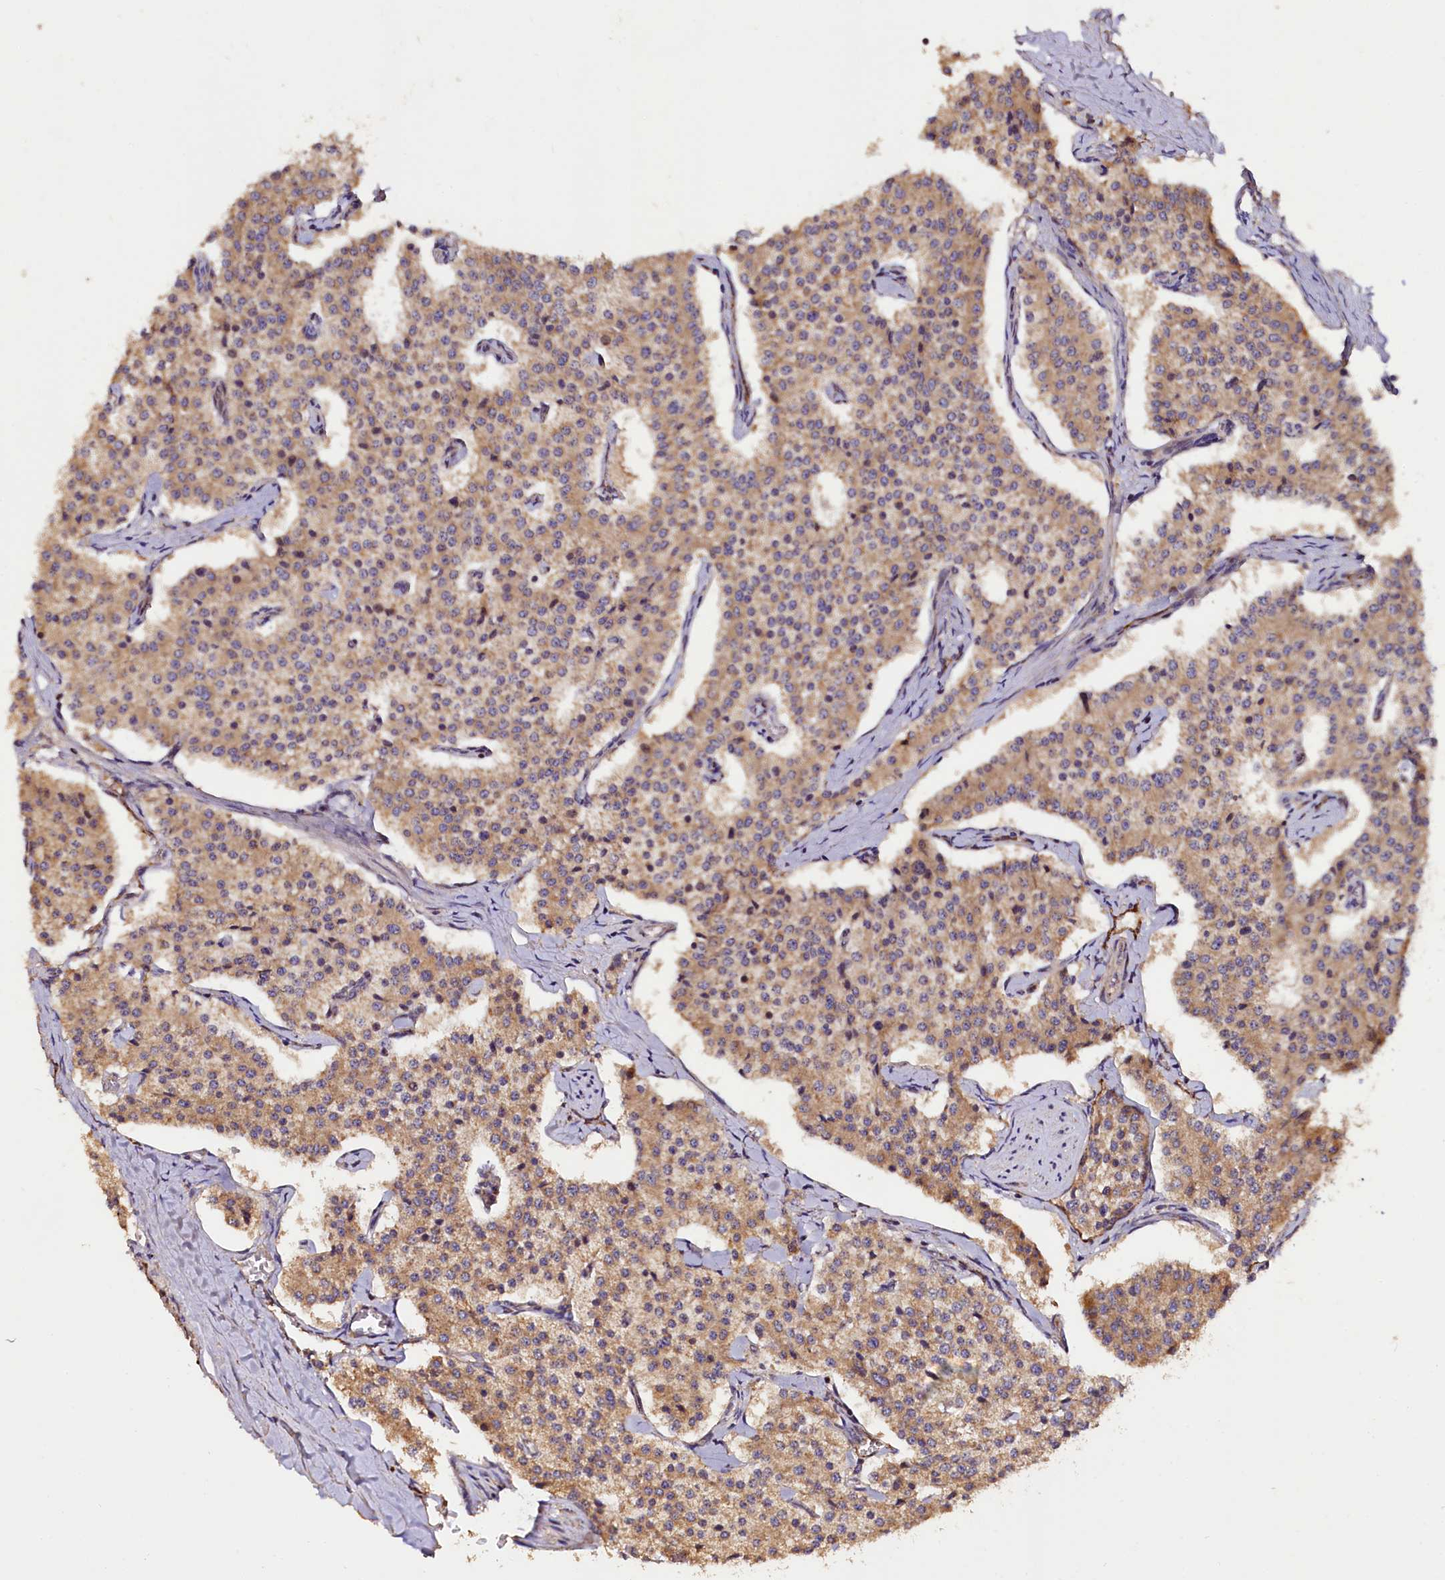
{"staining": {"intensity": "moderate", "quantity": ">75%", "location": "cytoplasmic/membranous"}, "tissue": "carcinoid", "cell_type": "Tumor cells", "image_type": "cancer", "snomed": [{"axis": "morphology", "description": "Carcinoid, malignant, NOS"}, {"axis": "topography", "description": "Colon"}], "caption": "Tumor cells reveal medium levels of moderate cytoplasmic/membranous staining in about >75% of cells in carcinoid (malignant).", "gene": "RASSF1", "patient": {"sex": "female", "age": 52}}